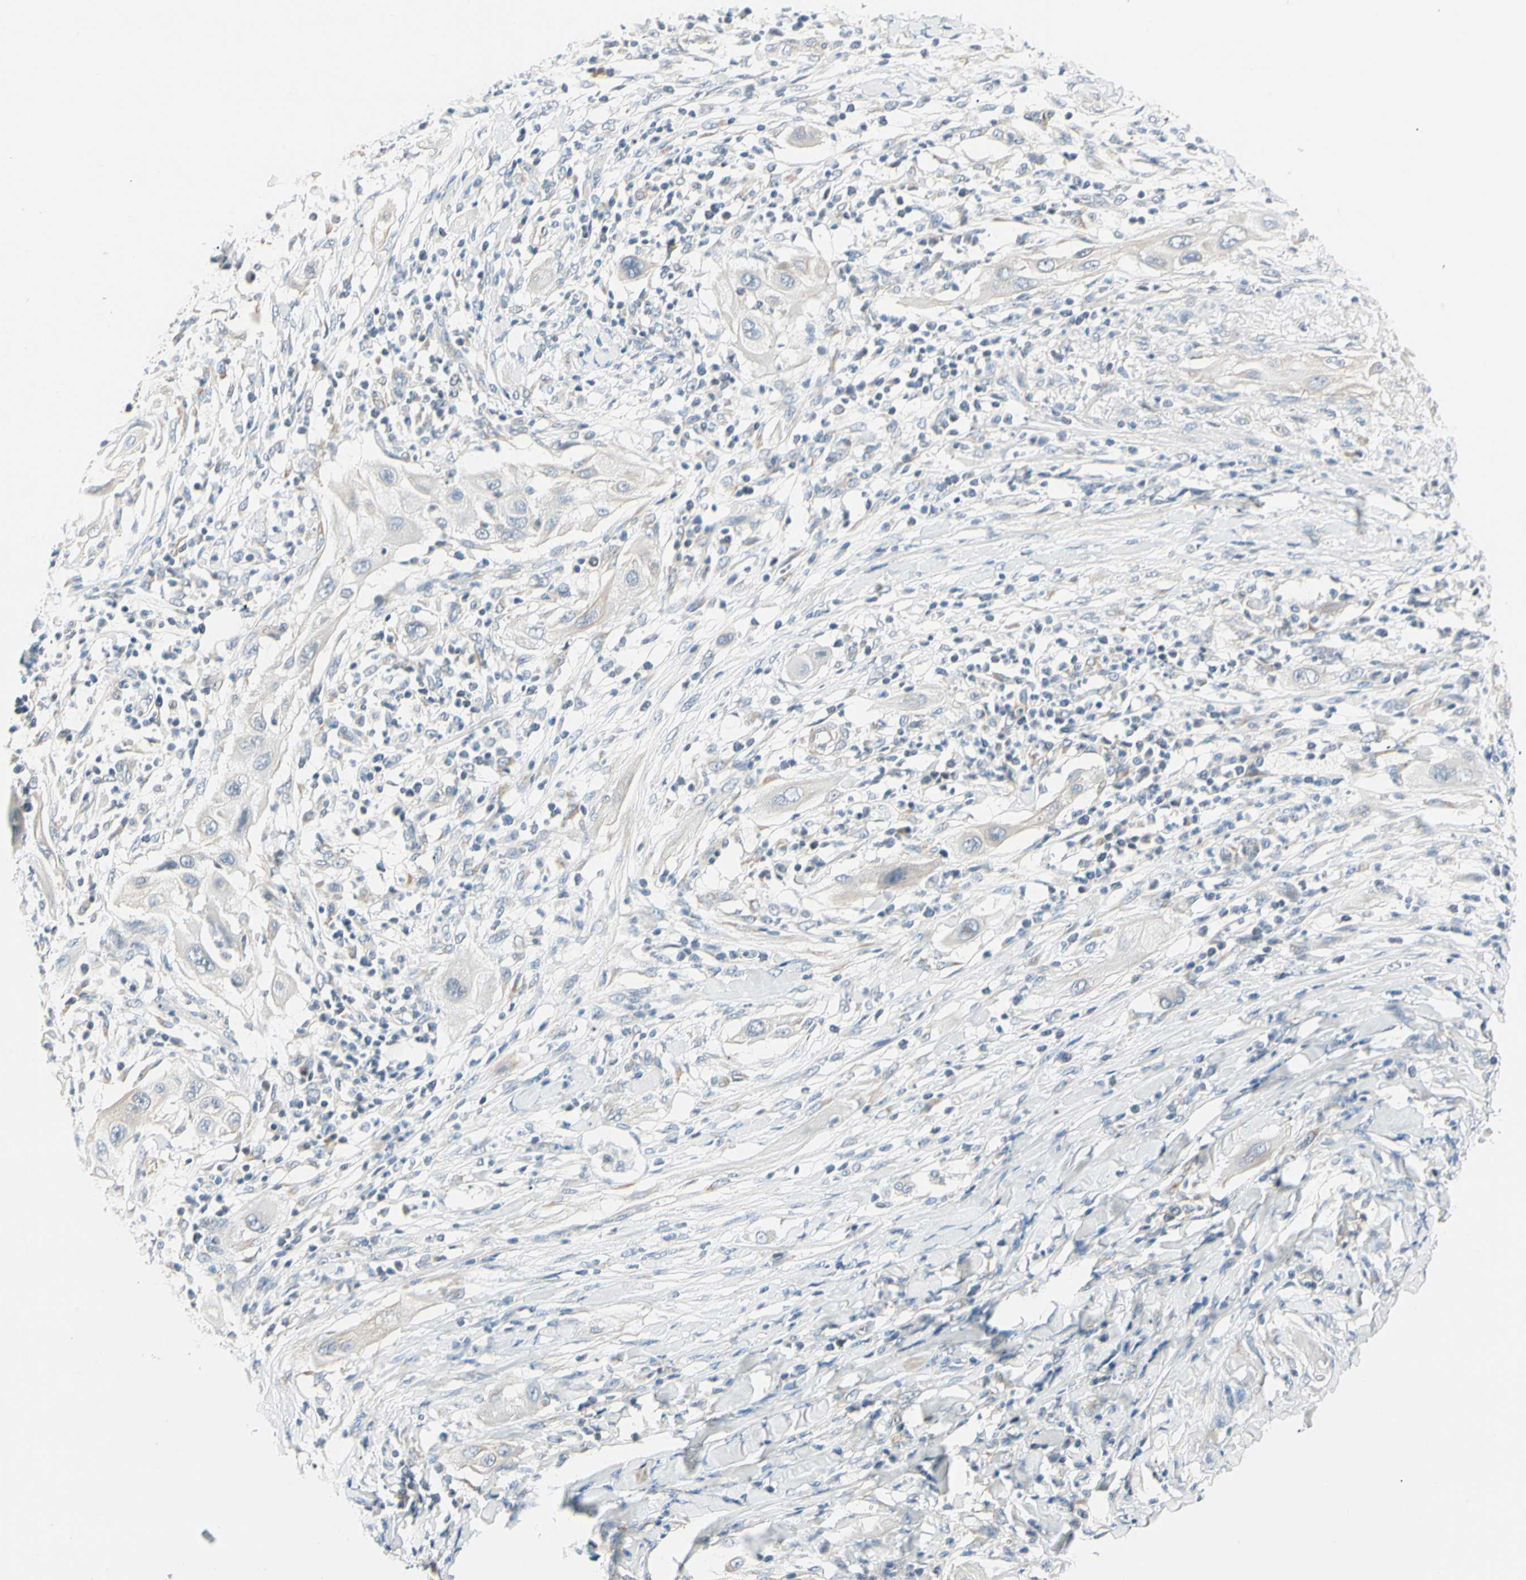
{"staining": {"intensity": "negative", "quantity": "none", "location": "none"}, "tissue": "lung cancer", "cell_type": "Tumor cells", "image_type": "cancer", "snomed": [{"axis": "morphology", "description": "Squamous cell carcinoma, NOS"}, {"axis": "topography", "description": "Lung"}], "caption": "Tumor cells are negative for brown protein staining in lung cancer. (Stains: DAB immunohistochemistry (IHC) with hematoxylin counter stain, Microscopy: brightfield microscopy at high magnification).", "gene": "DUSP12", "patient": {"sex": "female", "age": 47}}